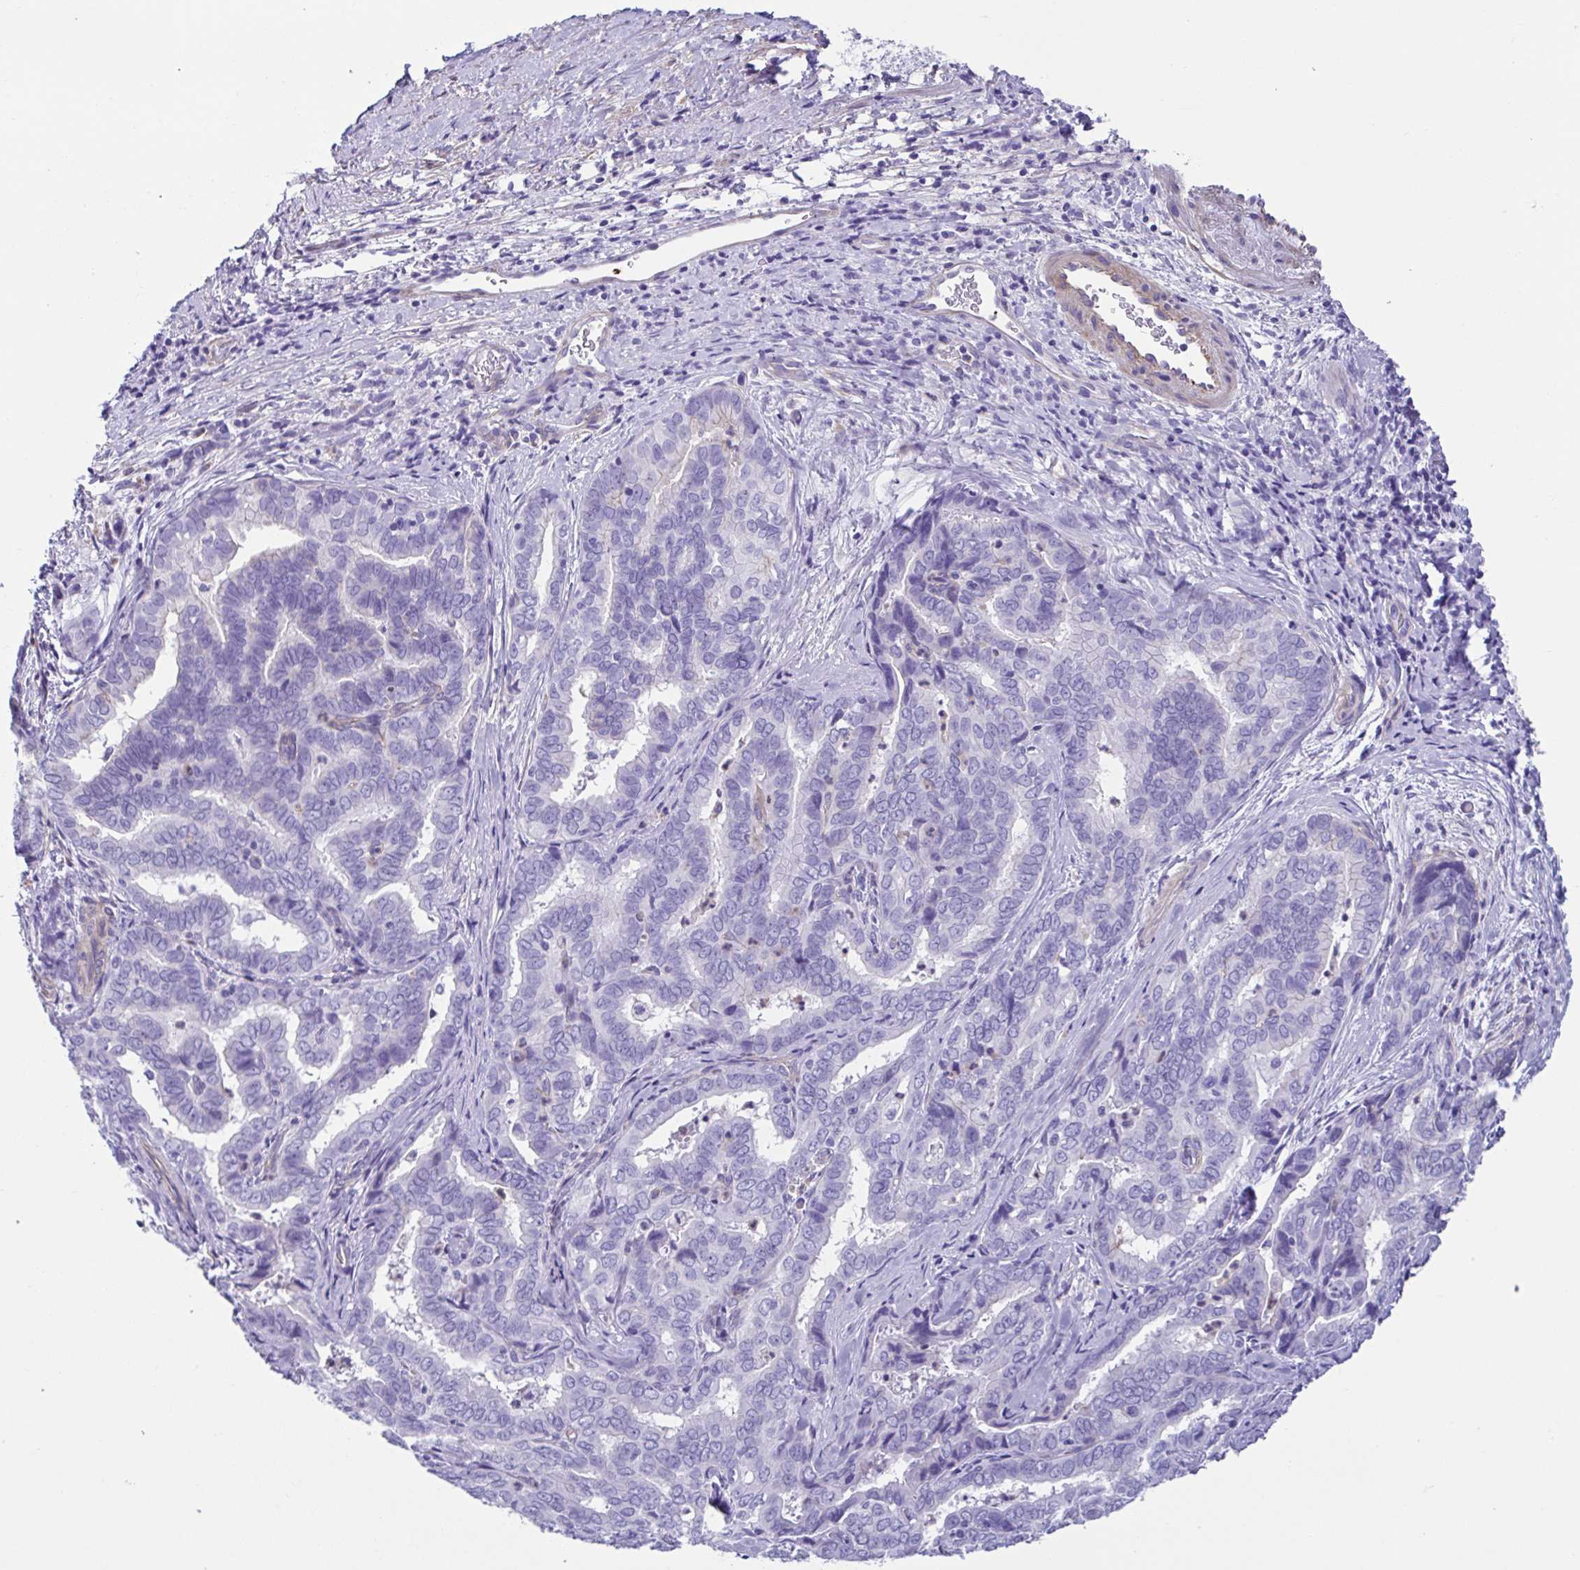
{"staining": {"intensity": "negative", "quantity": "none", "location": "none"}, "tissue": "liver cancer", "cell_type": "Tumor cells", "image_type": "cancer", "snomed": [{"axis": "morphology", "description": "Cholangiocarcinoma"}, {"axis": "topography", "description": "Liver"}], "caption": "High magnification brightfield microscopy of liver cholangiocarcinoma stained with DAB (3,3'-diaminobenzidine) (brown) and counterstained with hematoxylin (blue): tumor cells show no significant staining. (DAB (3,3'-diaminobenzidine) IHC with hematoxylin counter stain).", "gene": "CYP11B1", "patient": {"sex": "female", "age": 64}}